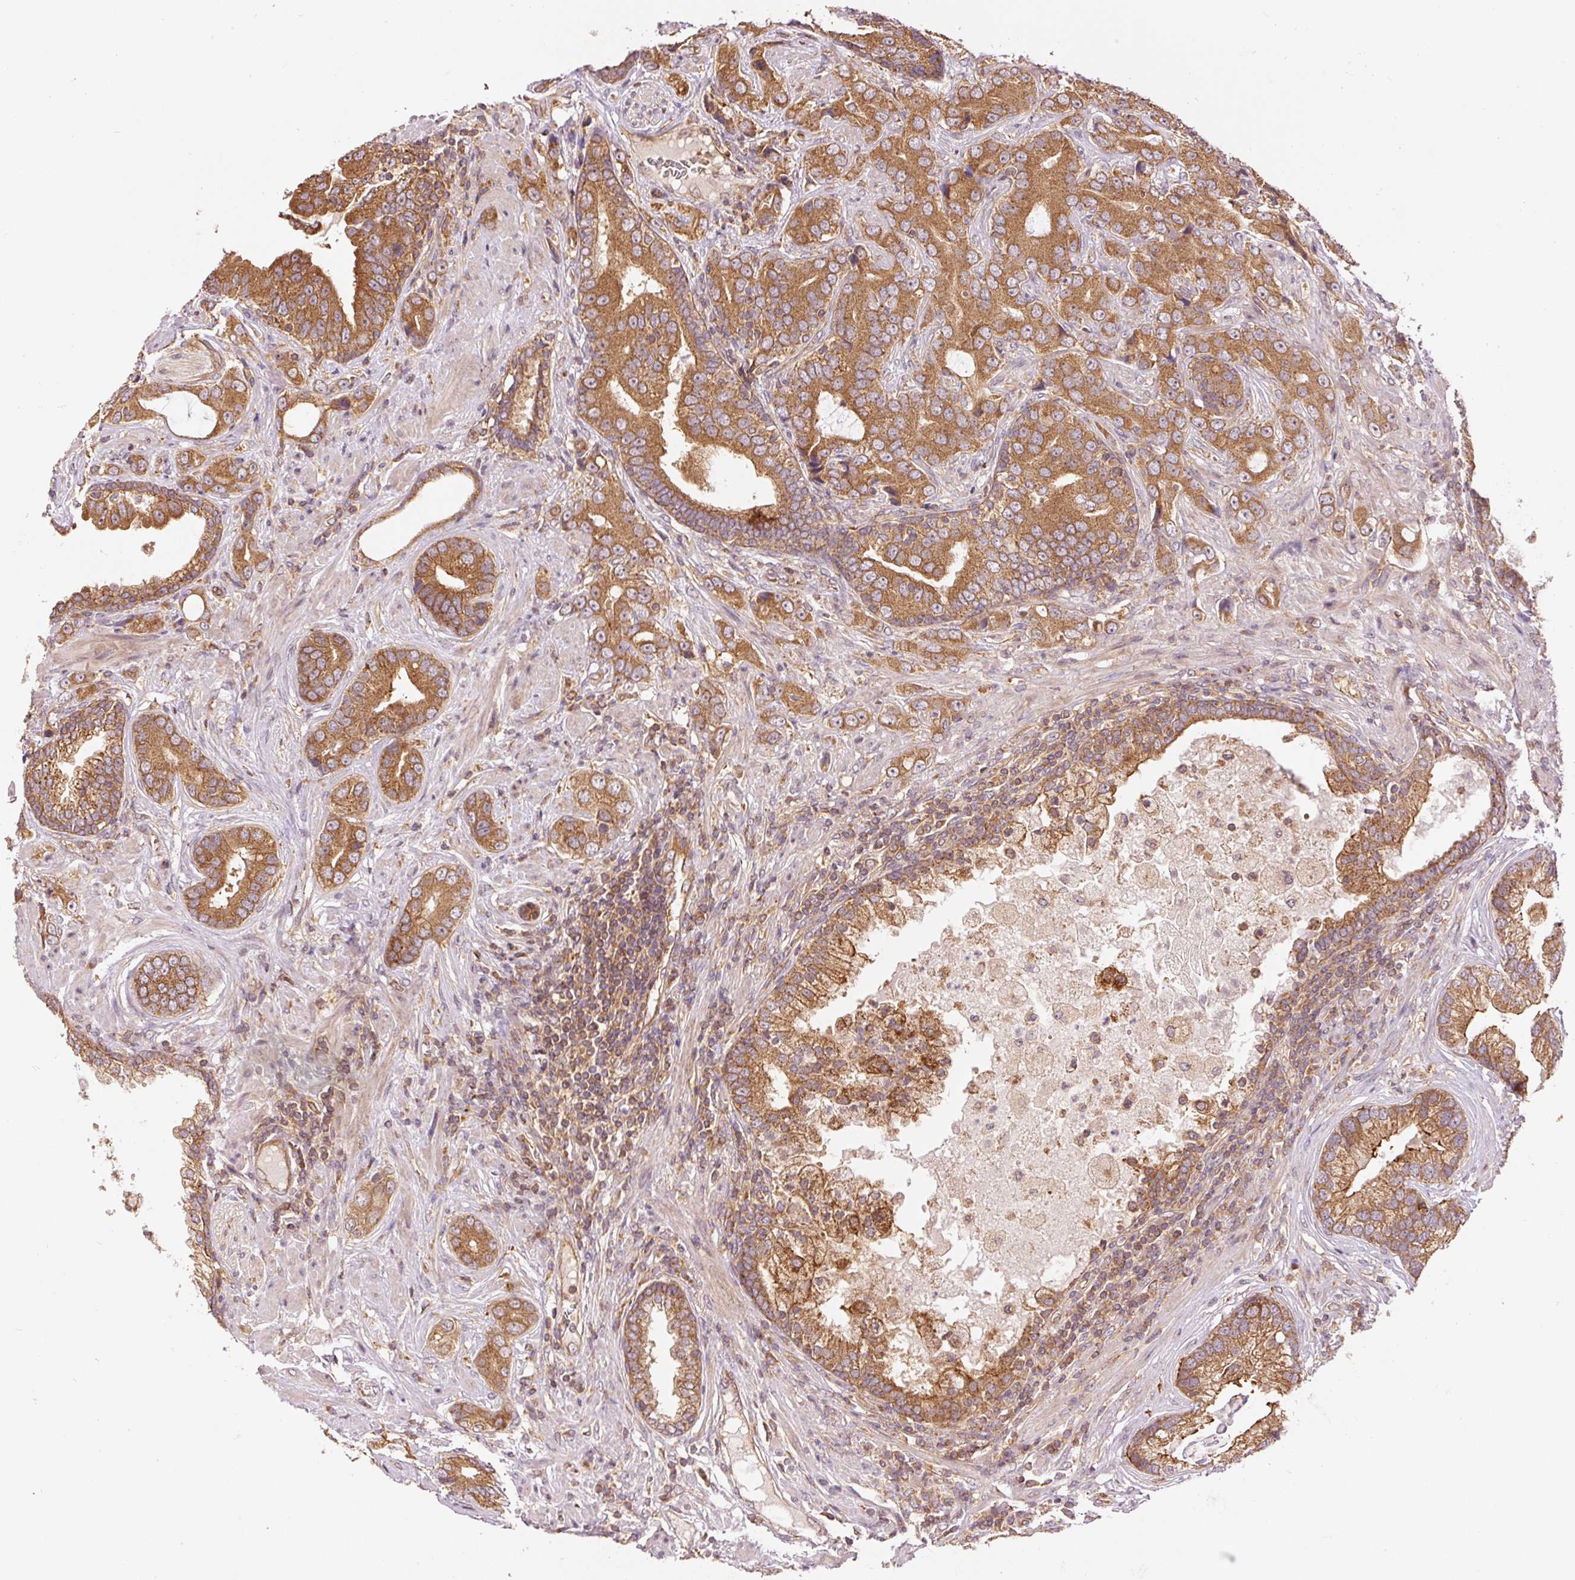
{"staining": {"intensity": "moderate", "quantity": ">75%", "location": "cytoplasmic/membranous"}, "tissue": "prostate cancer", "cell_type": "Tumor cells", "image_type": "cancer", "snomed": [{"axis": "morphology", "description": "Adenocarcinoma, High grade"}, {"axis": "topography", "description": "Prostate"}], "caption": "An image showing moderate cytoplasmic/membranous positivity in approximately >75% of tumor cells in prostate cancer (adenocarcinoma (high-grade)), as visualized by brown immunohistochemical staining.", "gene": "ADCY4", "patient": {"sex": "male", "age": 55}}